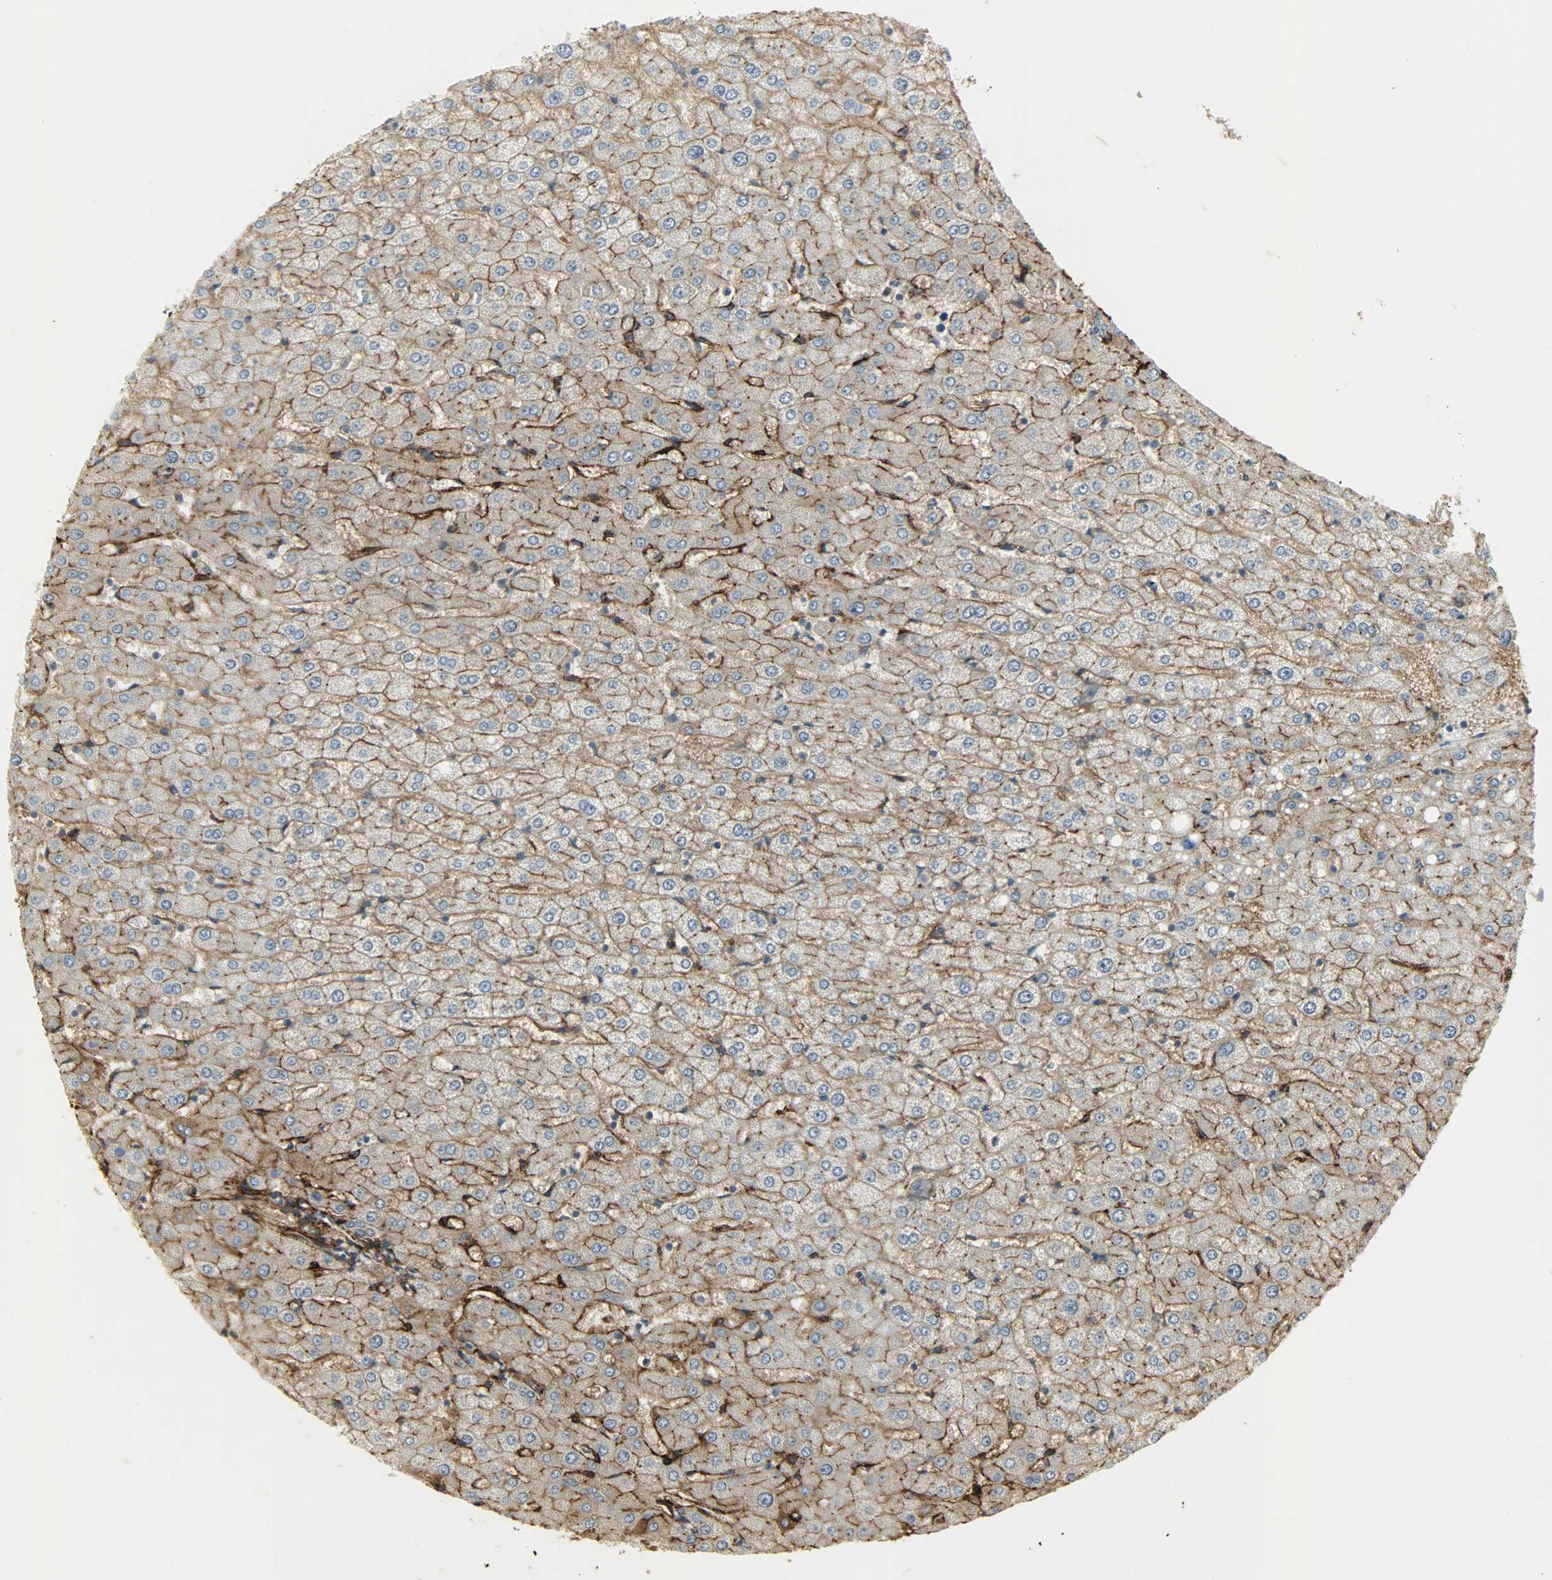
{"staining": {"intensity": "negative", "quantity": "none", "location": "none"}, "tissue": "liver", "cell_type": "Cholangiocytes", "image_type": "normal", "snomed": [{"axis": "morphology", "description": "Normal tissue, NOS"}, {"axis": "morphology", "description": "Fibrosis, NOS"}, {"axis": "topography", "description": "Liver"}], "caption": "This histopathology image is of normal liver stained with IHC to label a protein in brown with the nuclei are counter-stained blue. There is no expression in cholangiocytes.", "gene": "ENPEP", "patient": {"sex": "female", "age": 29}}